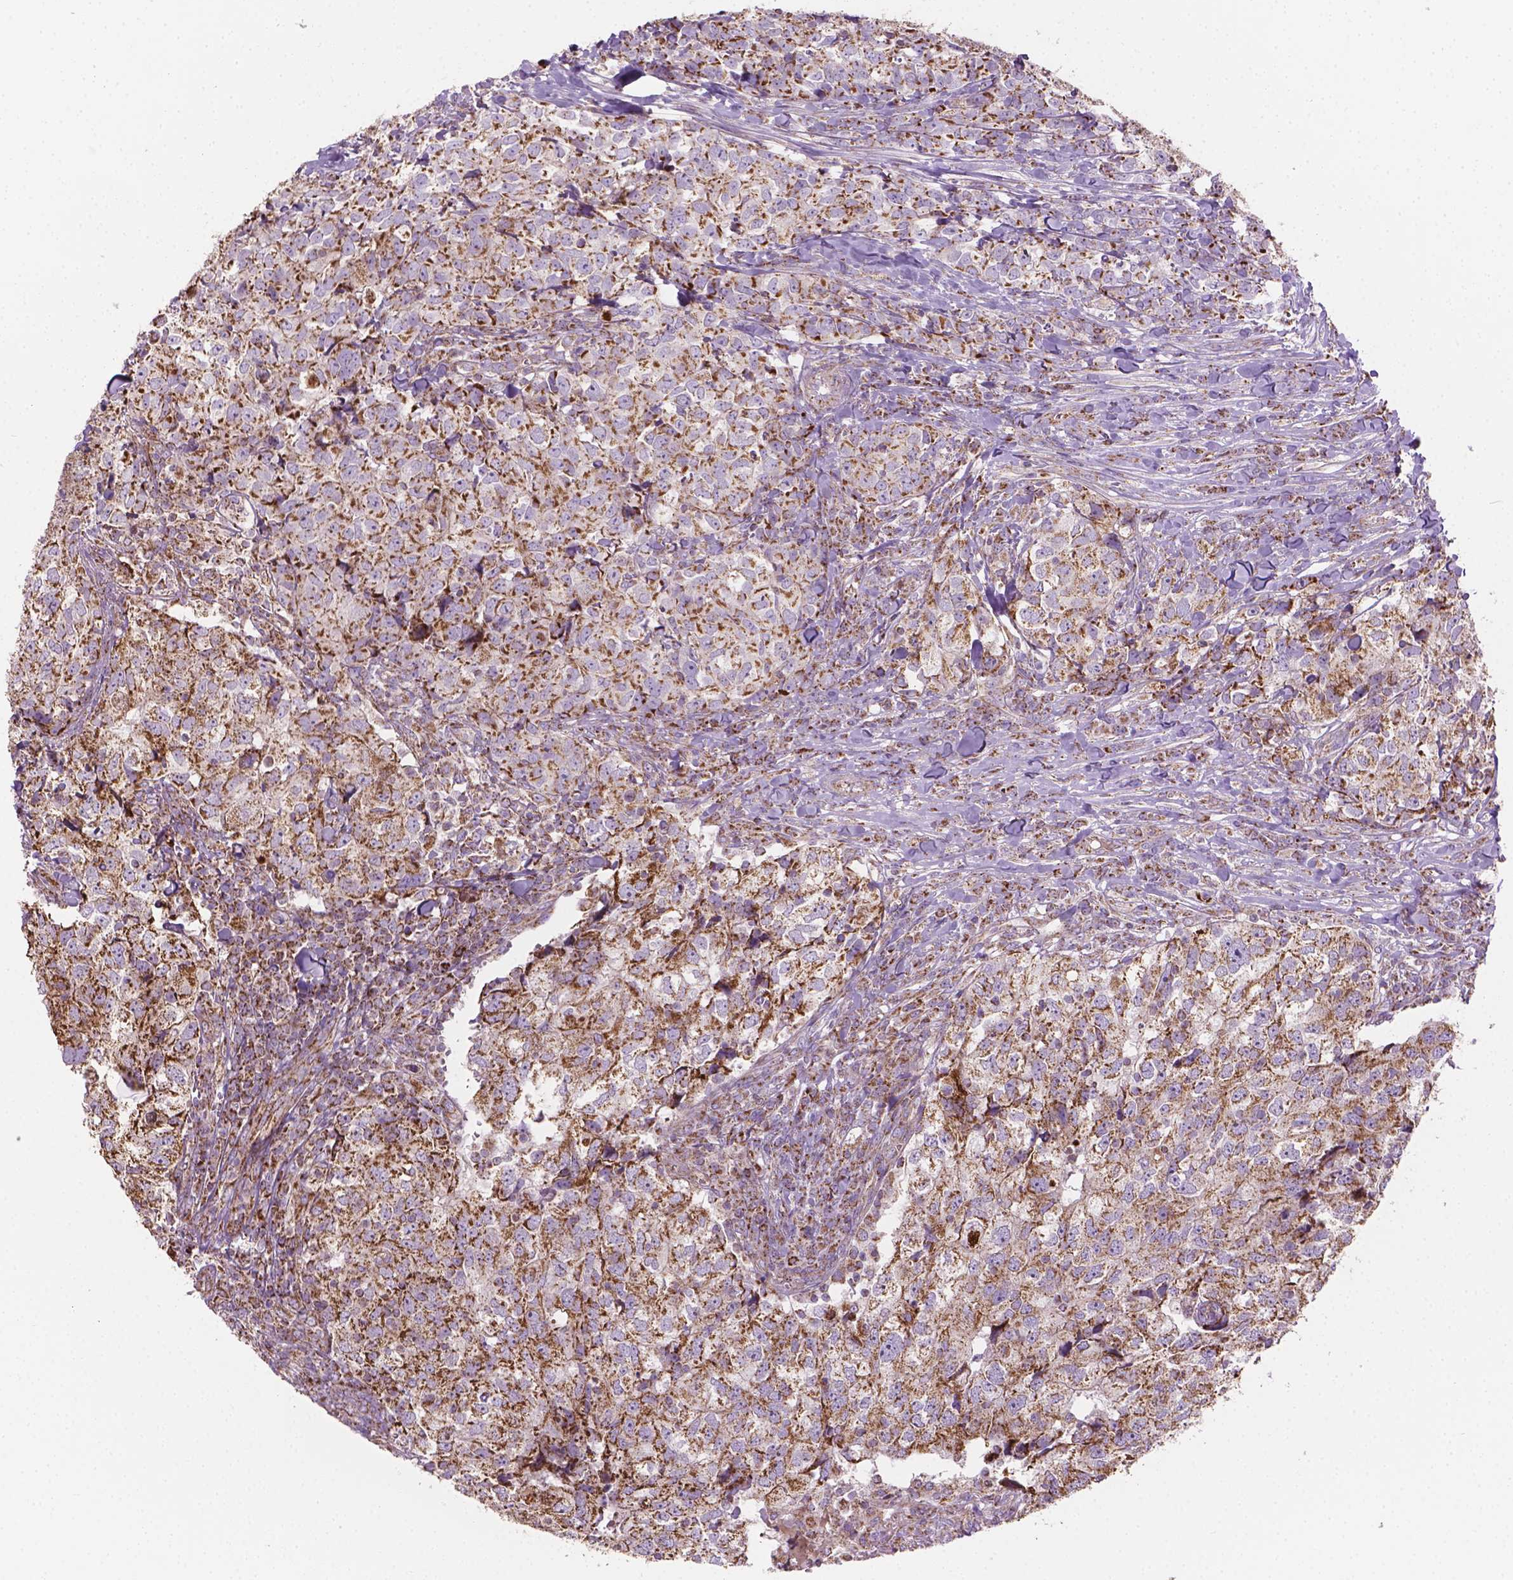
{"staining": {"intensity": "moderate", "quantity": ">75%", "location": "cytoplasmic/membranous"}, "tissue": "breast cancer", "cell_type": "Tumor cells", "image_type": "cancer", "snomed": [{"axis": "morphology", "description": "Duct carcinoma"}, {"axis": "topography", "description": "Breast"}], "caption": "Protein positivity by immunohistochemistry demonstrates moderate cytoplasmic/membranous positivity in about >75% of tumor cells in breast cancer (infiltrating ductal carcinoma).", "gene": "PIBF1", "patient": {"sex": "female", "age": 30}}